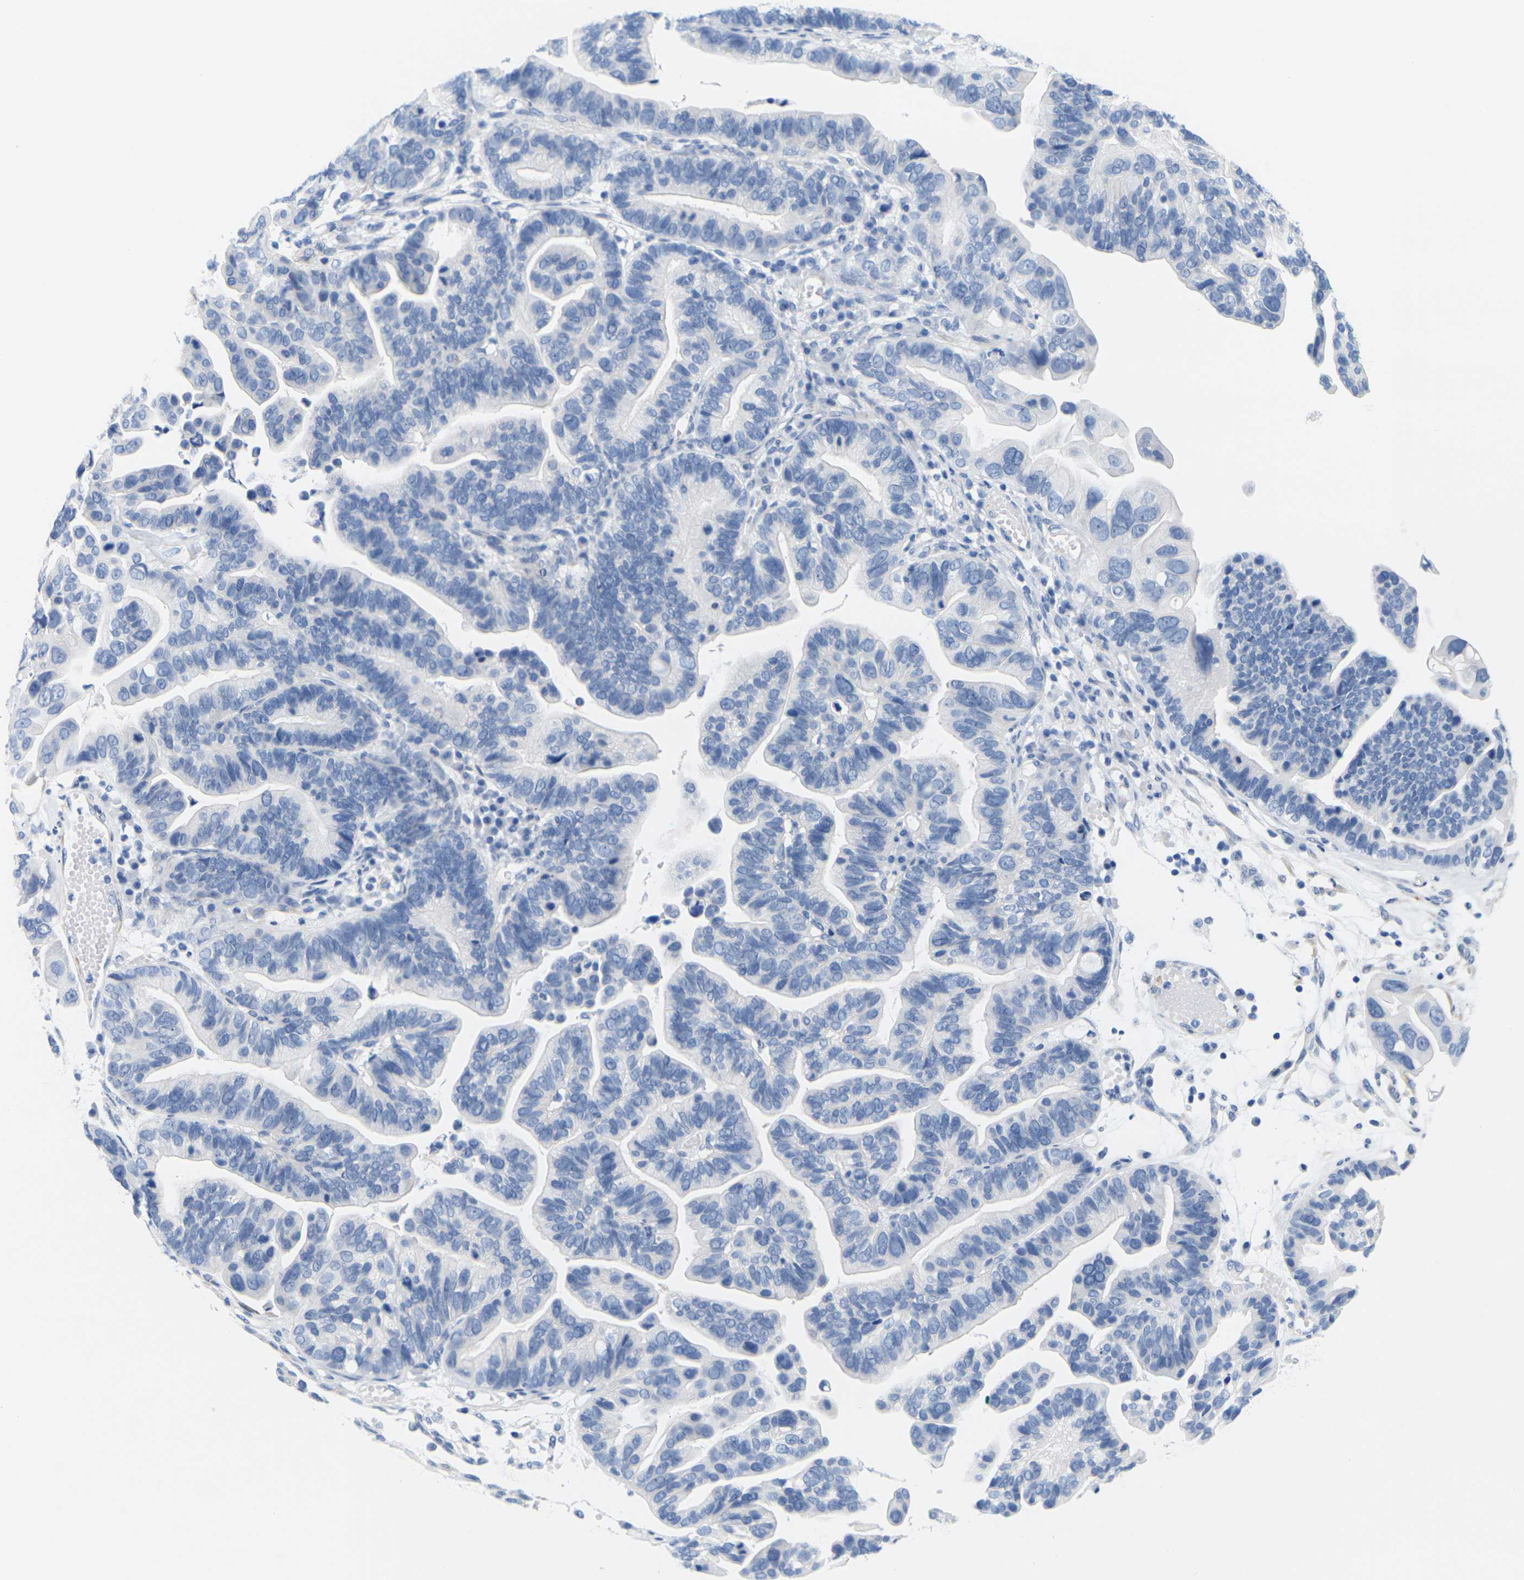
{"staining": {"intensity": "negative", "quantity": "none", "location": "none"}, "tissue": "ovarian cancer", "cell_type": "Tumor cells", "image_type": "cancer", "snomed": [{"axis": "morphology", "description": "Cystadenocarcinoma, serous, NOS"}, {"axis": "topography", "description": "Ovary"}], "caption": "Ovarian cancer stained for a protein using IHC demonstrates no positivity tumor cells.", "gene": "CNN1", "patient": {"sex": "female", "age": 56}}